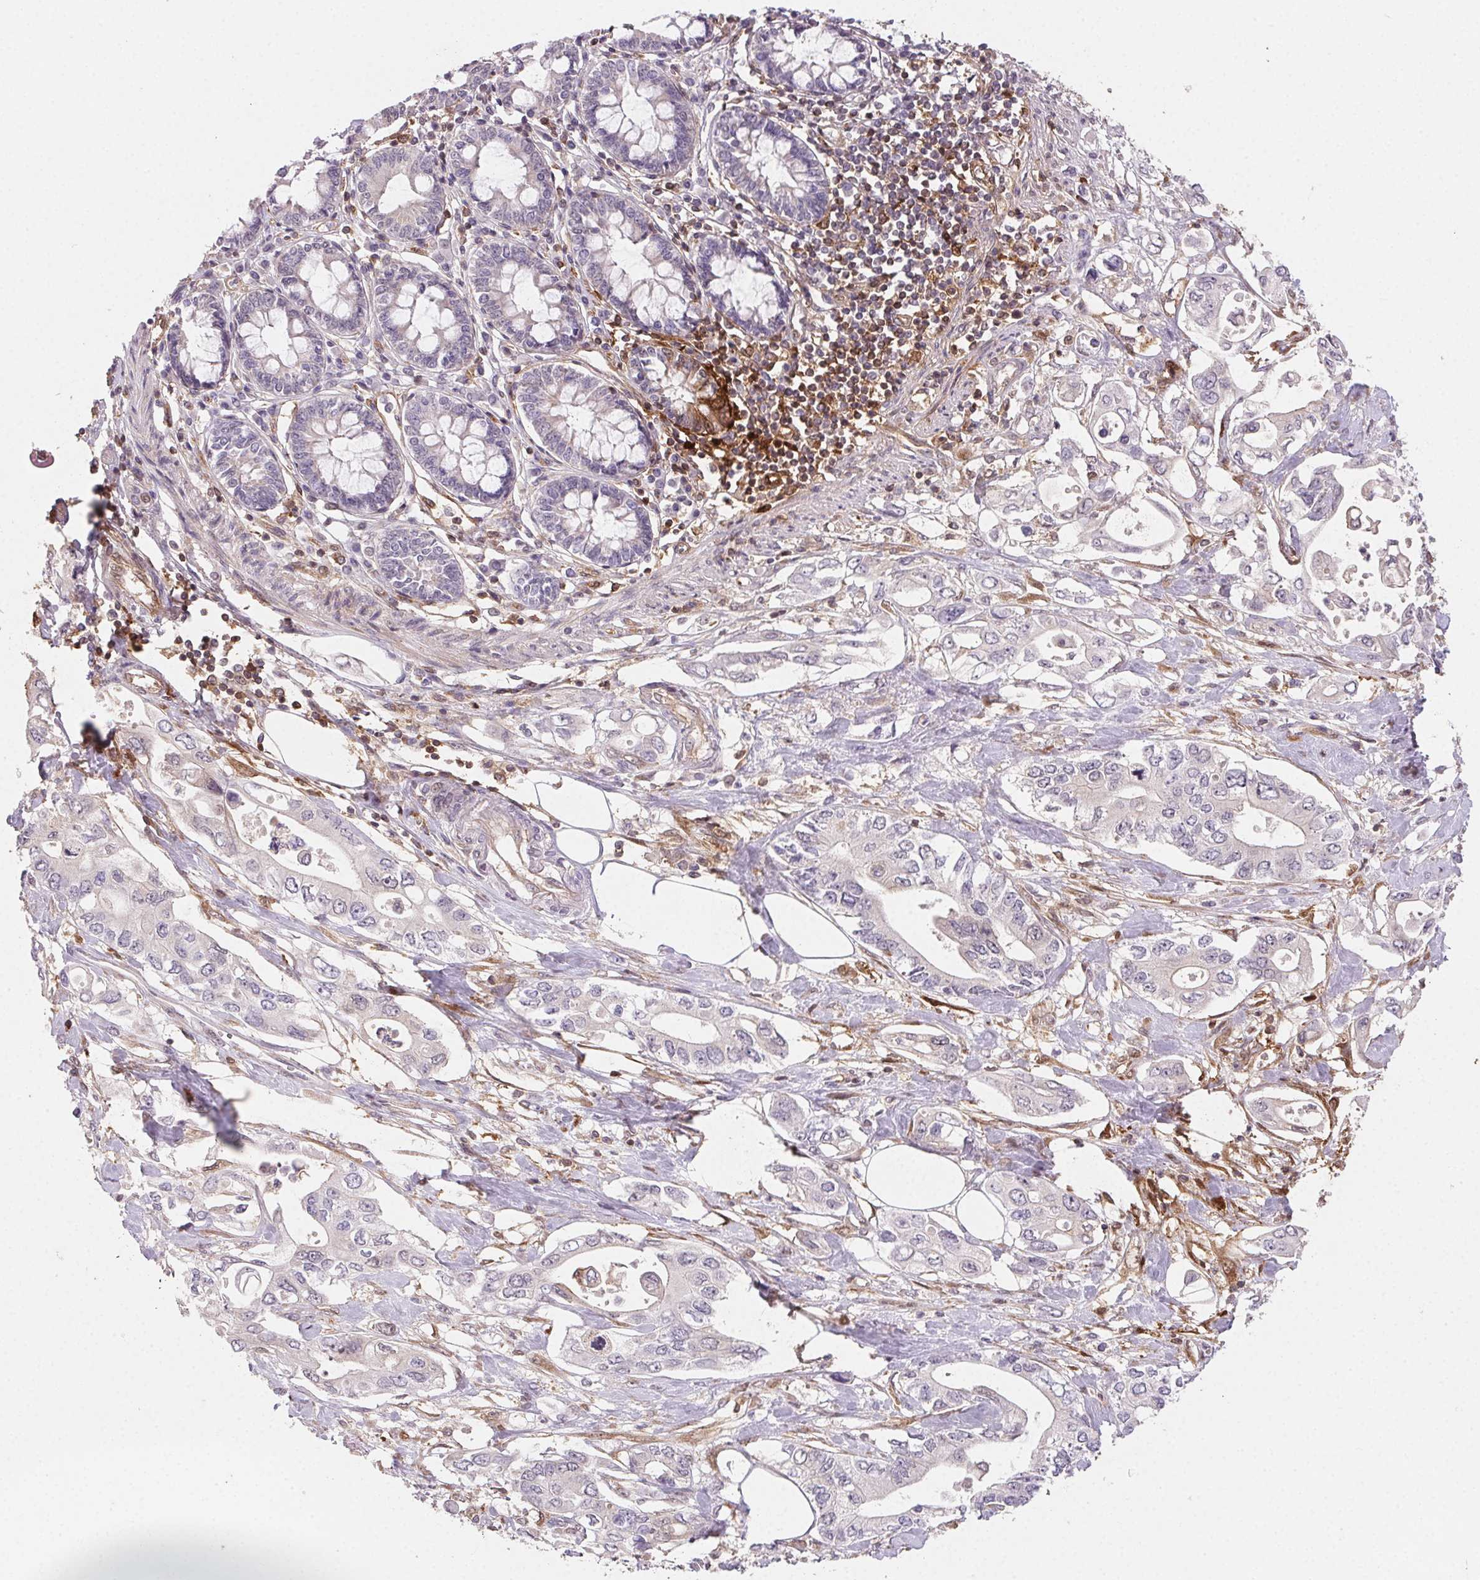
{"staining": {"intensity": "negative", "quantity": "none", "location": "none"}, "tissue": "pancreatic cancer", "cell_type": "Tumor cells", "image_type": "cancer", "snomed": [{"axis": "morphology", "description": "Adenocarcinoma, NOS"}, {"axis": "topography", "description": "Pancreas"}], "caption": "Human adenocarcinoma (pancreatic) stained for a protein using immunohistochemistry (IHC) demonstrates no expression in tumor cells.", "gene": "GBP1", "patient": {"sex": "female", "age": 63}}